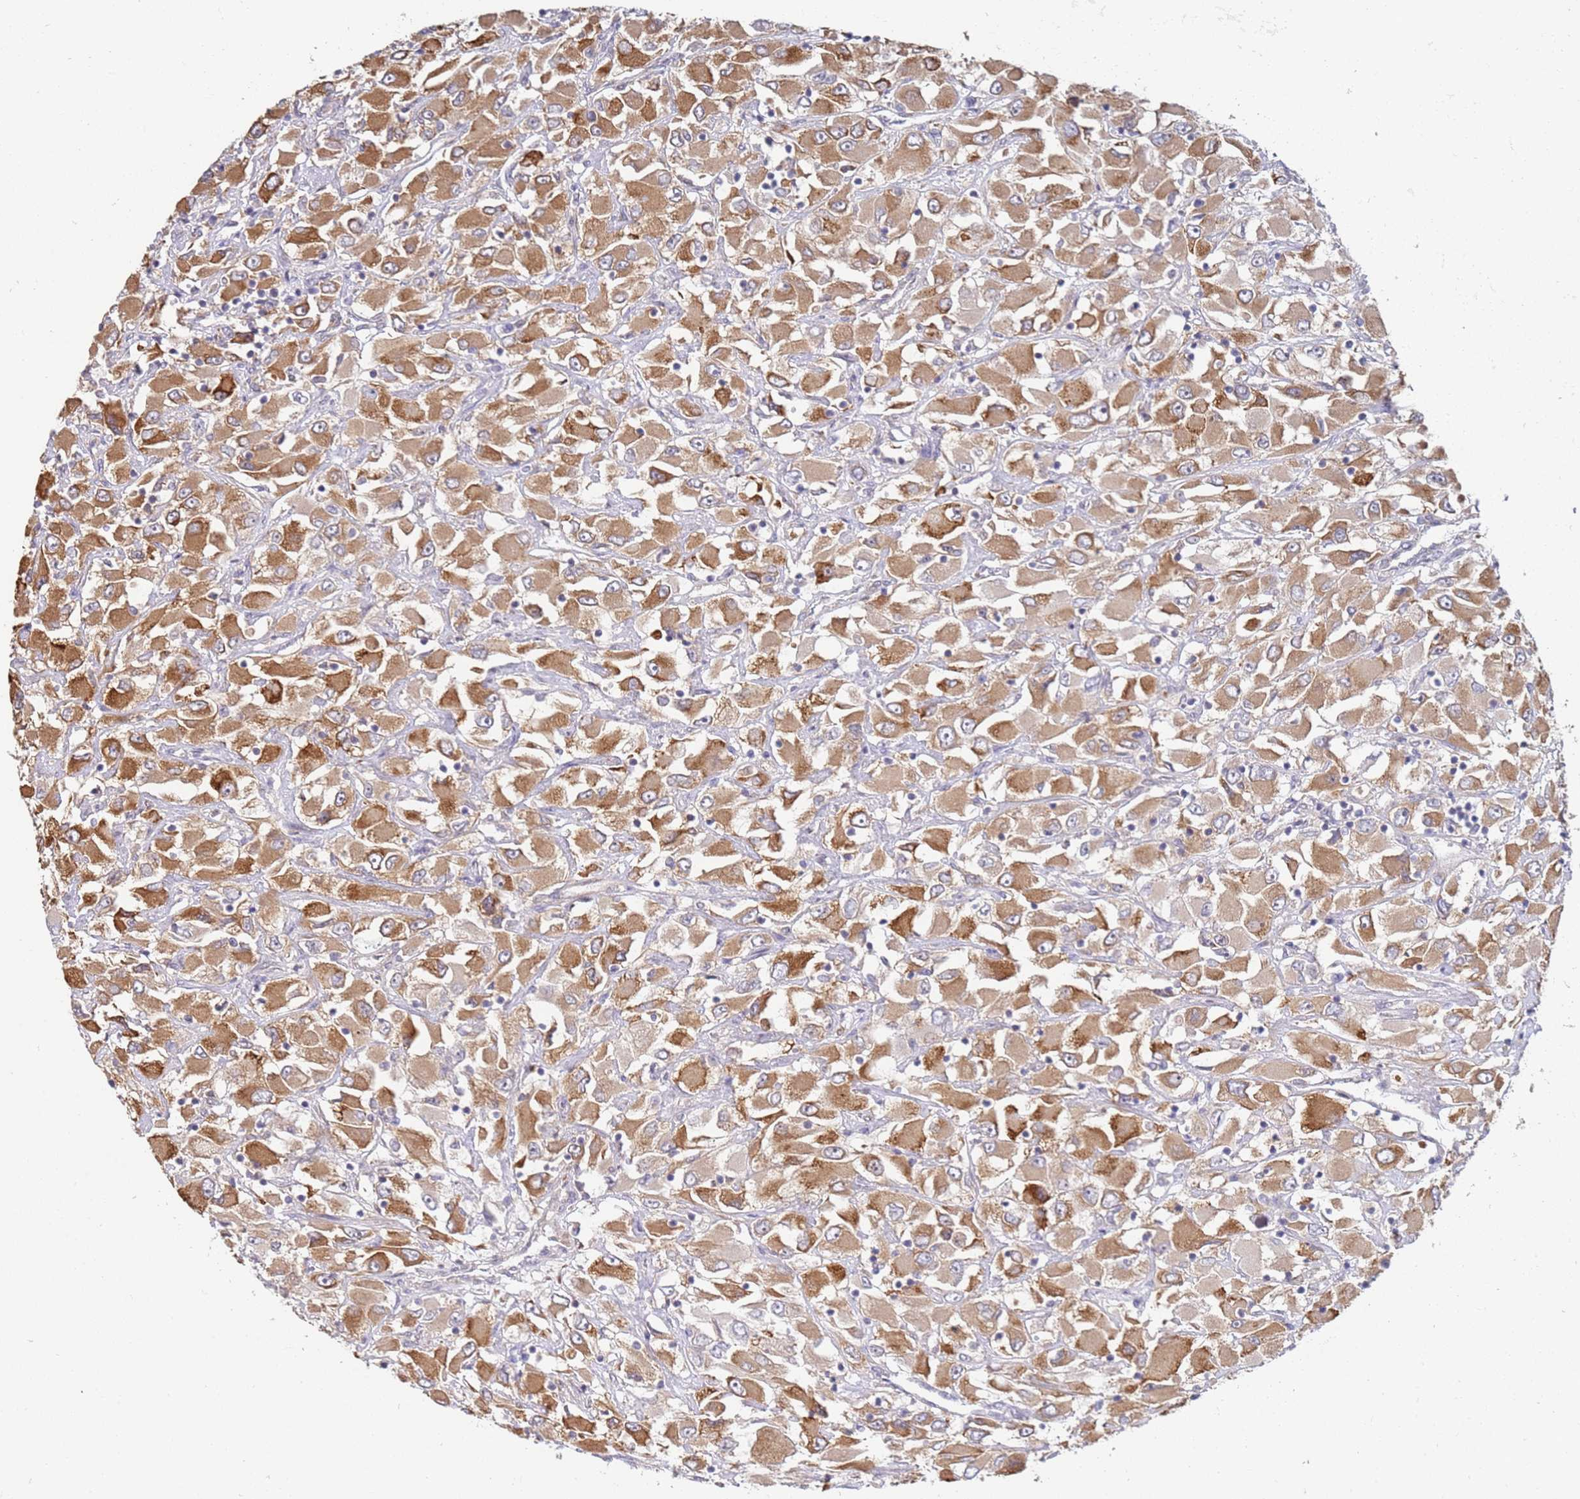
{"staining": {"intensity": "moderate", "quantity": ">75%", "location": "cytoplasmic/membranous"}, "tissue": "renal cancer", "cell_type": "Tumor cells", "image_type": "cancer", "snomed": [{"axis": "morphology", "description": "Adenocarcinoma, NOS"}, {"axis": "topography", "description": "Kidney"}], "caption": "The image demonstrates a brown stain indicating the presence of a protein in the cytoplasmic/membranous of tumor cells in adenocarcinoma (renal).", "gene": "VRK2", "patient": {"sex": "female", "age": 52}}